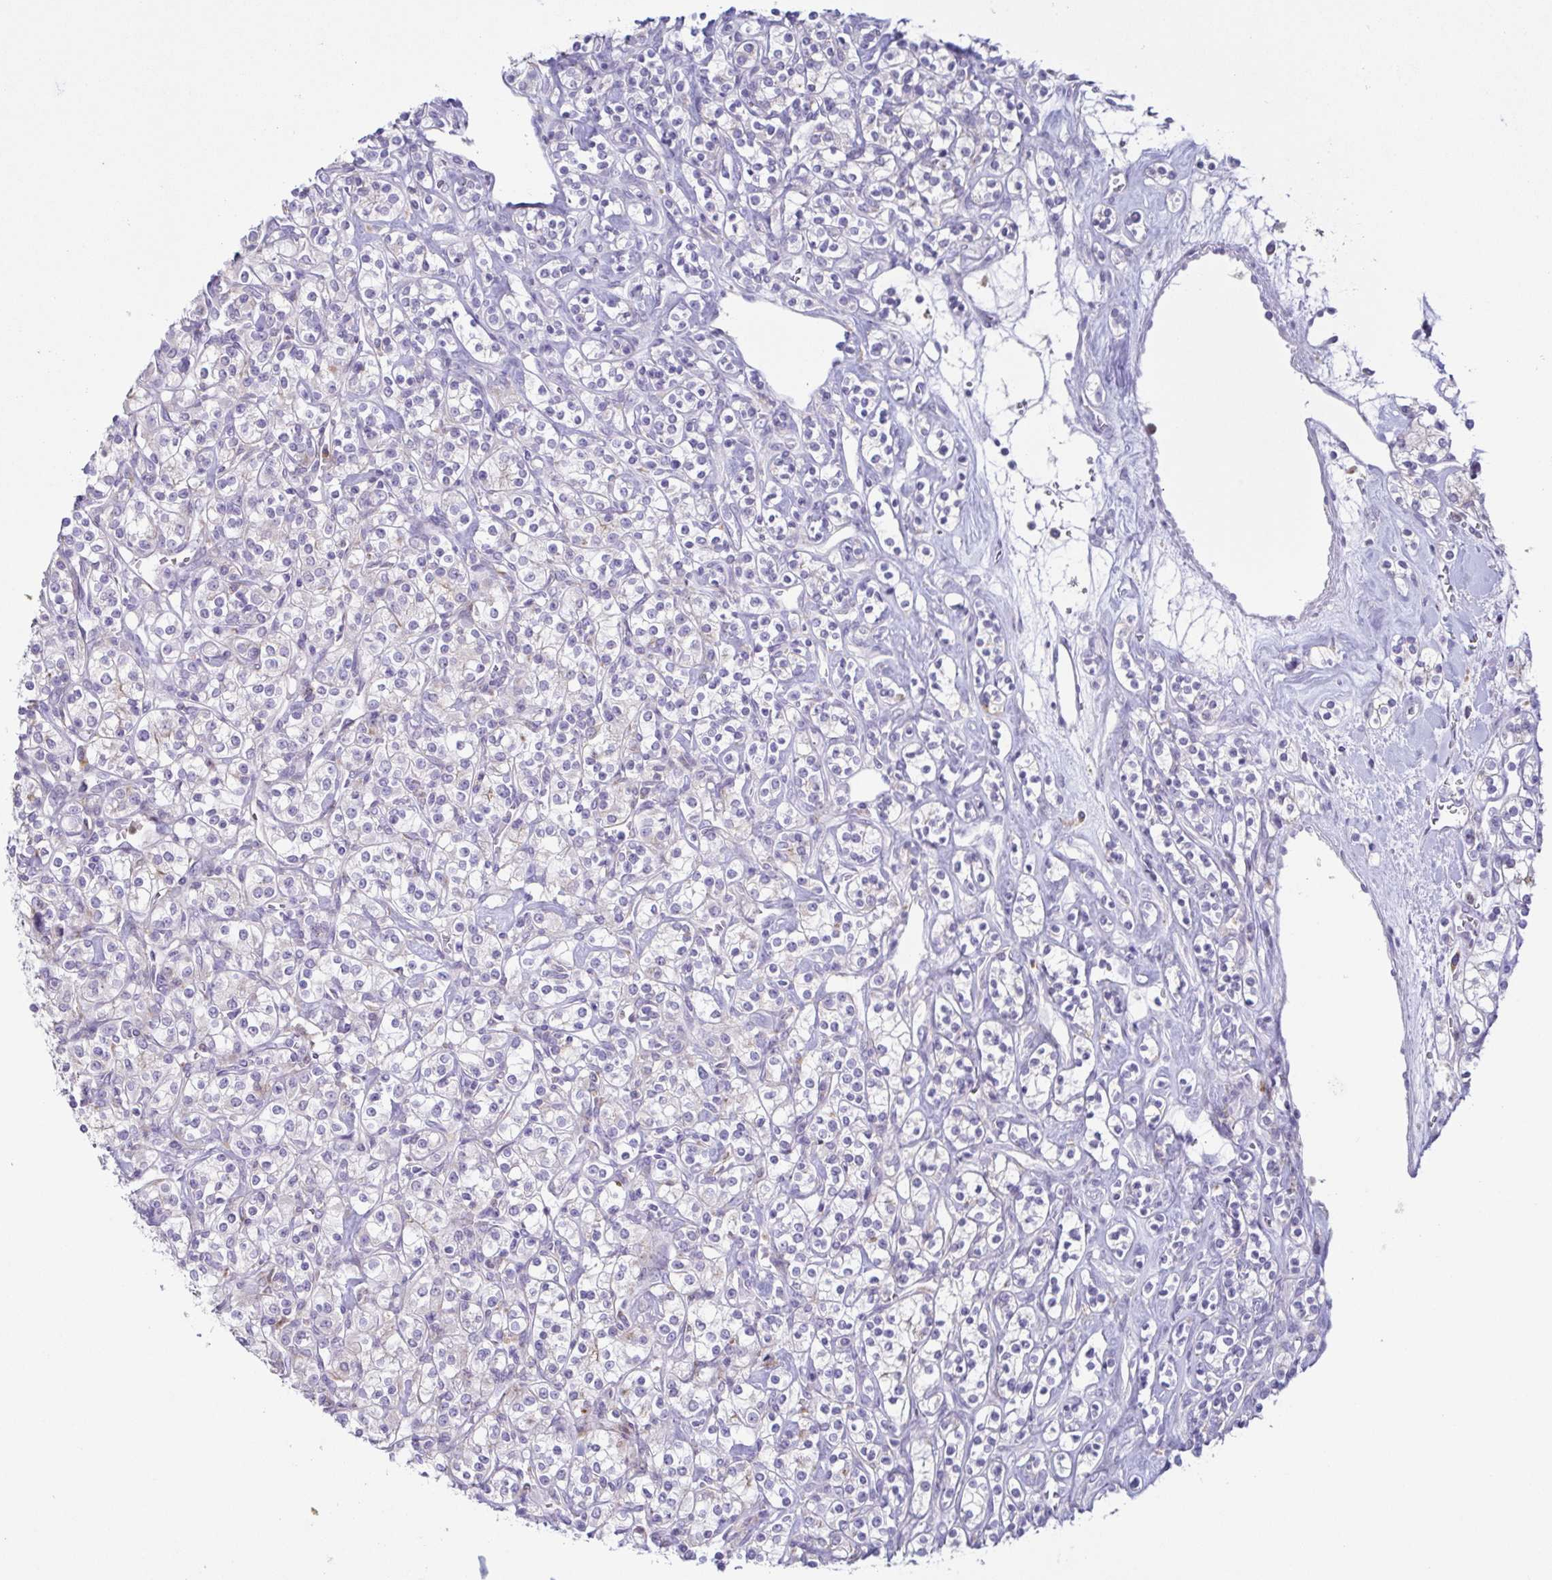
{"staining": {"intensity": "negative", "quantity": "none", "location": "none"}, "tissue": "renal cancer", "cell_type": "Tumor cells", "image_type": "cancer", "snomed": [{"axis": "morphology", "description": "Adenocarcinoma, NOS"}, {"axis": "topography", "description": "Kidney"}], "caption": "High power microscopy image of an IHC photomicrograph of renal cancer, revealing no significant staining in tumor cells. Brightfield microscopy of immunohistochemistry stained with DAB (3,3'-diaminobenzidine) (brown) and hematoxylin (blue), captured at high magnification.", "gene": "ATP6V1G2", "patient": {"sex": "male", "age": 77}}